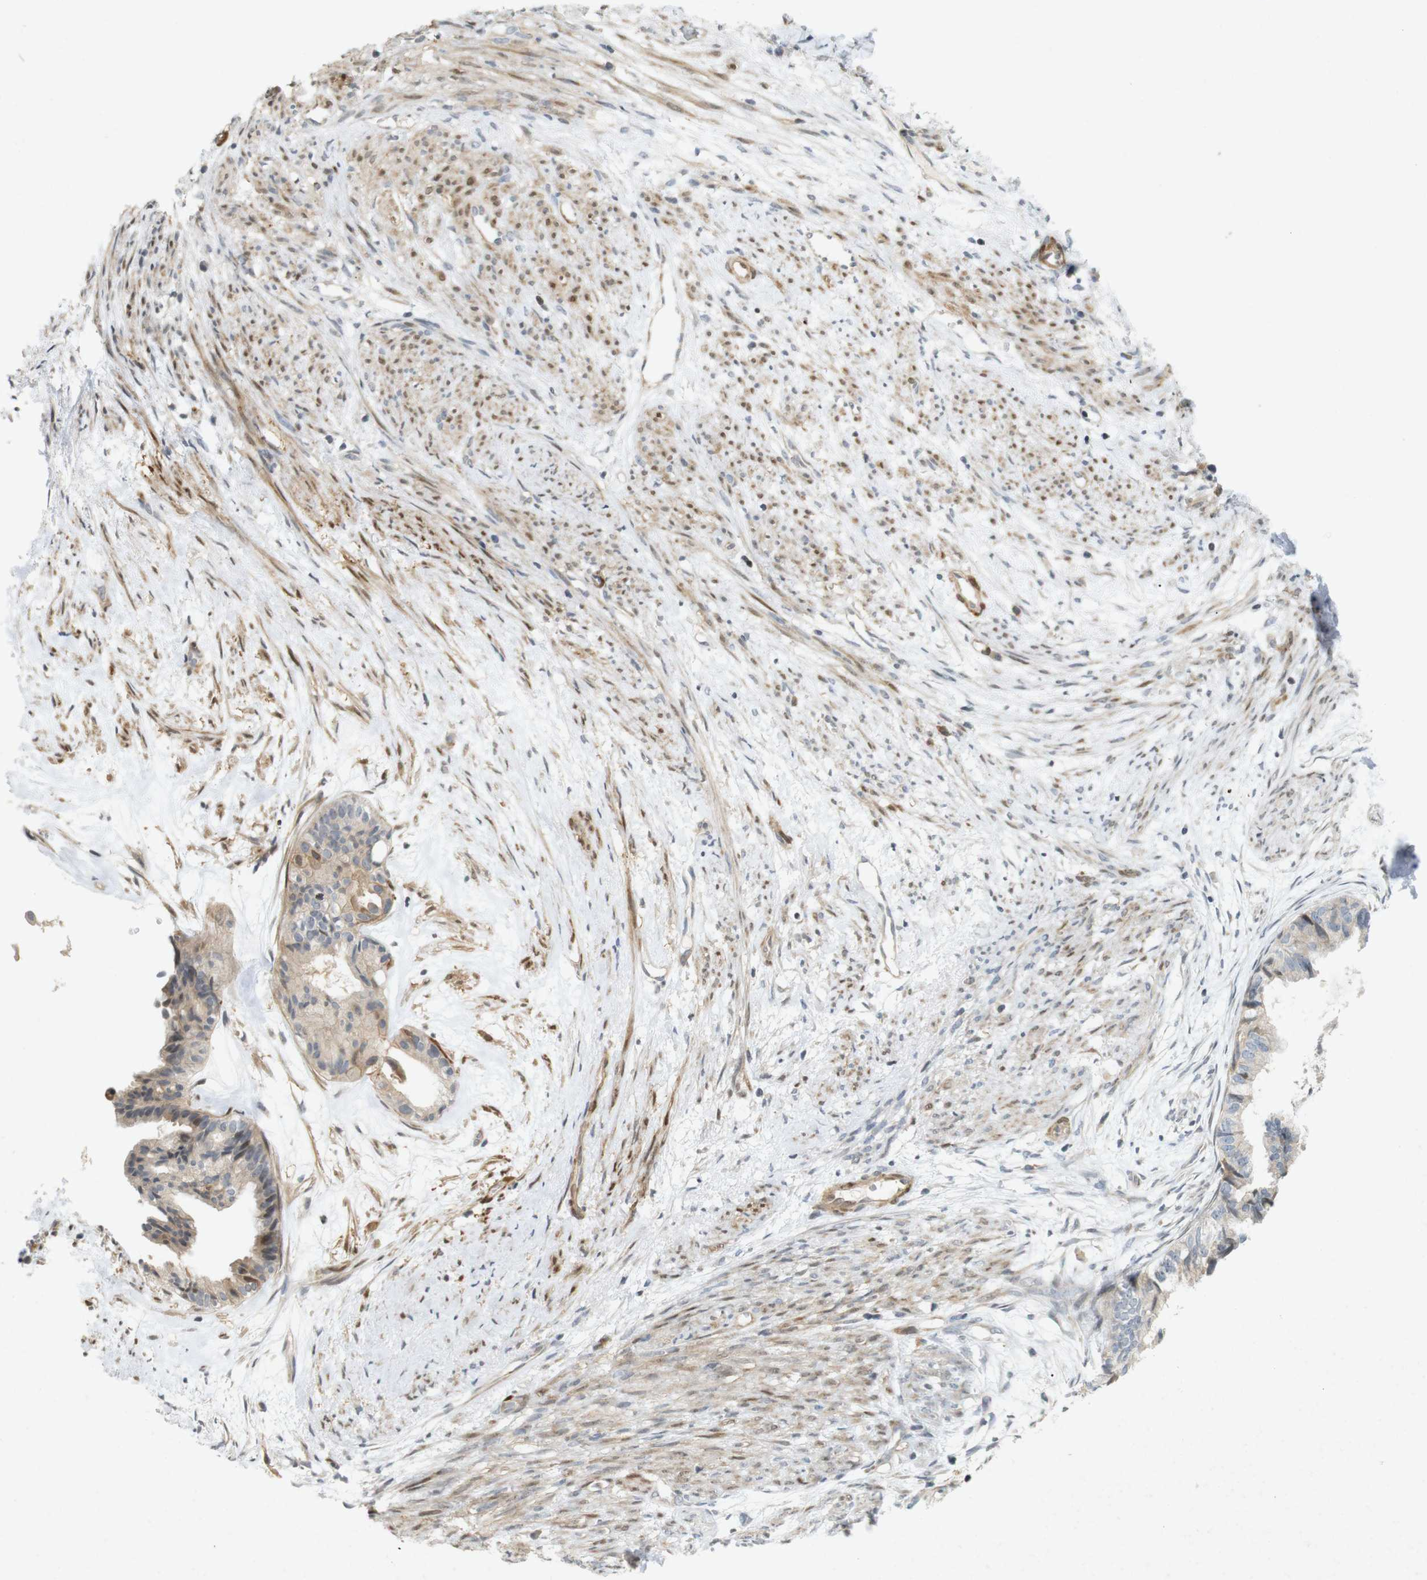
{"staining": {"intensity": "weak", "quantity": "<25%", "location": "cytoplasmic/membranous"}, "tissue": "cervical cancer", "cell_type": "Tumor cells", "image_type": "cancer", "snomed": [{"axis": "morphology", "description": "Normal tissue, NOS"}, {"axis": "morphology", "description": "Adenocarcinoma, NOS"}, {"axis": "topography", "description": "Cervix"}, {"axis": "topography", "description": "Endometrium"}], "caption": "Cervical cancer was stained to show a protein in brown. There is no significant staining in tumor cells.", "gene": "PPP1R14A", "patient": {"sex": "female", "age": 86}}